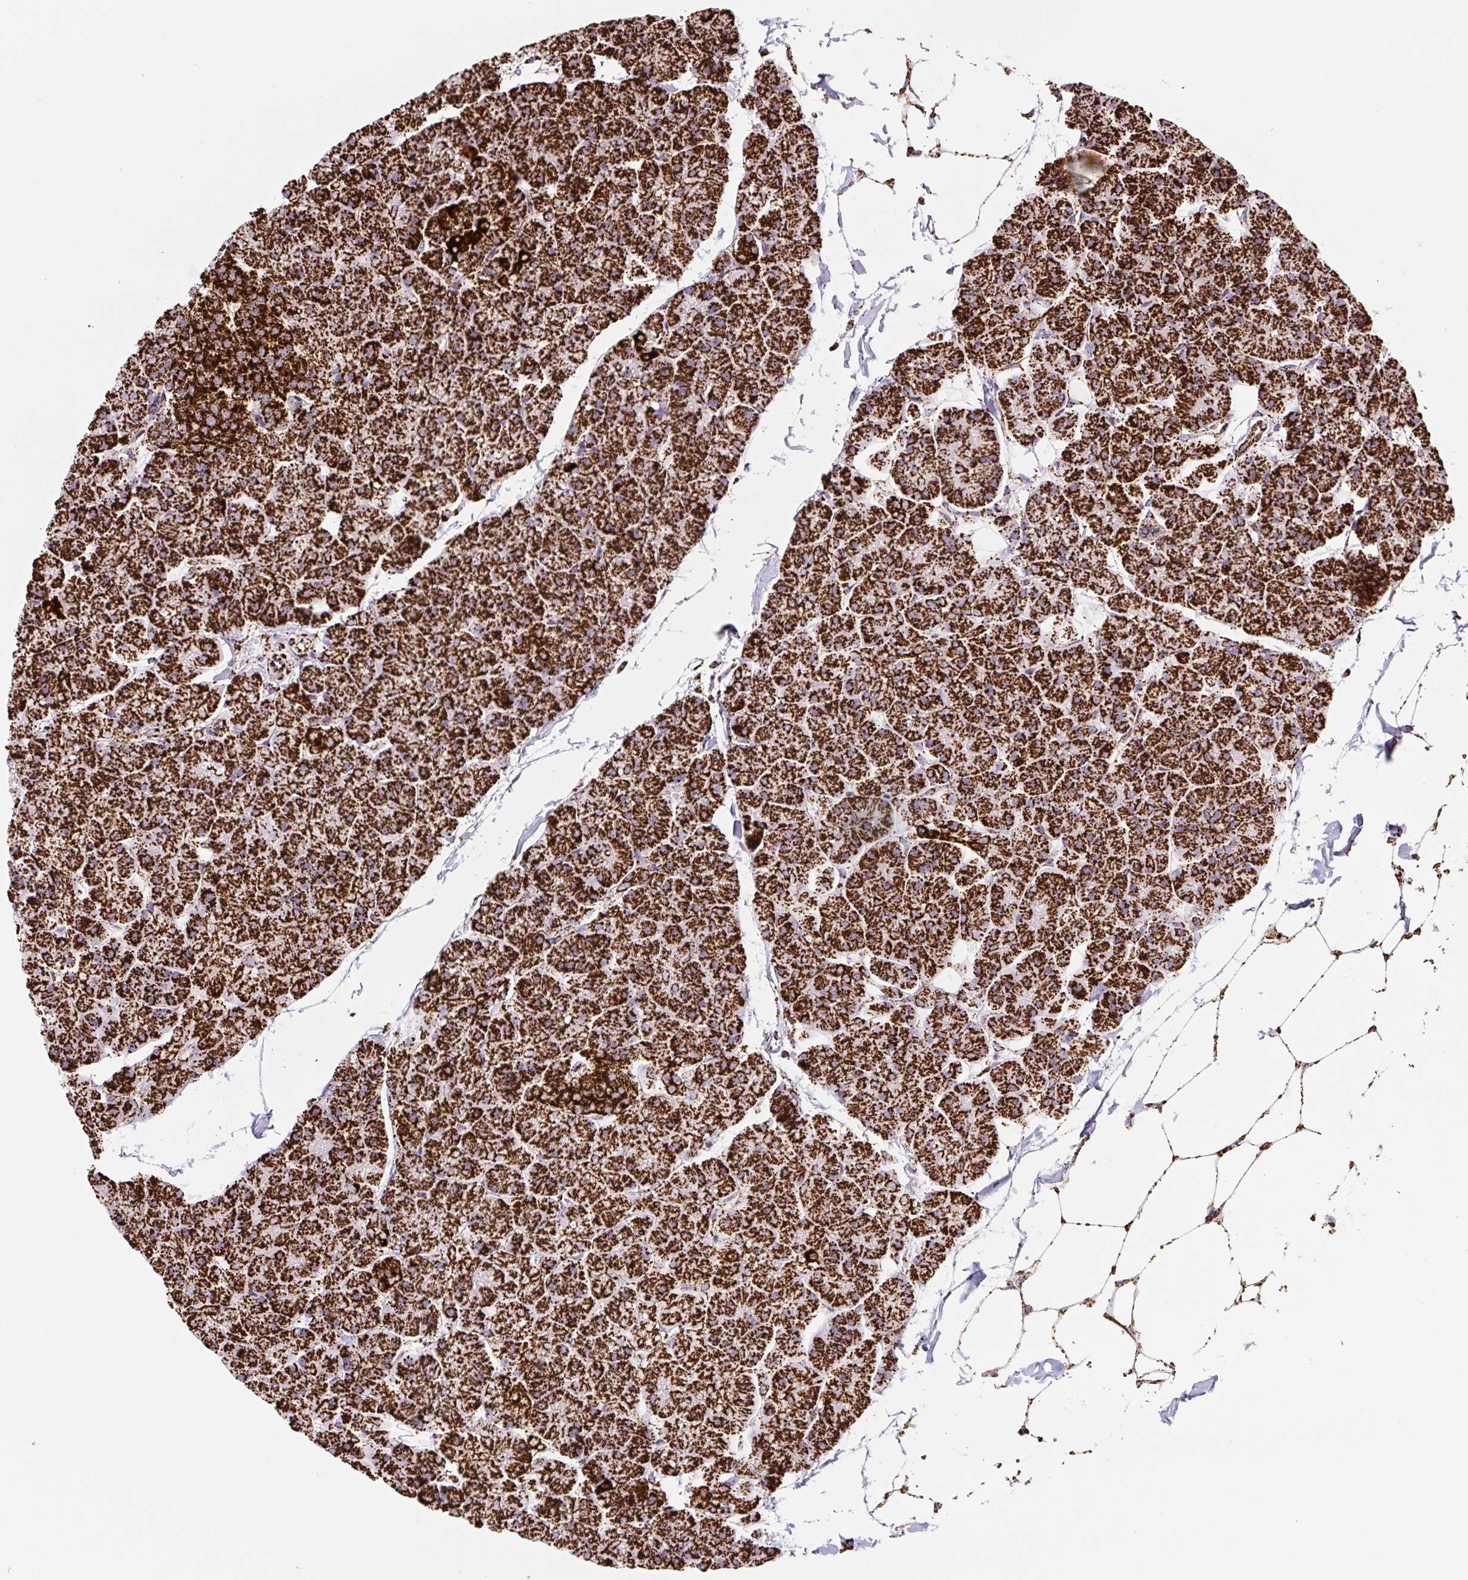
{"staining": {"intensity": "strong", "quantity": ">75%", "location": "cytoplasmic/membranous"}, "tissue": "pancreas", "cell_type": "Exocrine glandular cells", "image_type": "normal", "snomed": [{"axis": "morphology", "description": "Normal tissue, NOS"}, {"axis": "topography", "description": "Pancreas"}], "caption": "A brown stain highlights strong cytoplasmic/membranous expression of a protein in exocrine glandular cells of unremarkable human pancreas. (Brightfield microscopy of DAB IHC at high magnification).", "gene": "ATP5F1A", "patient": {"sex": "male", "age": 35}}